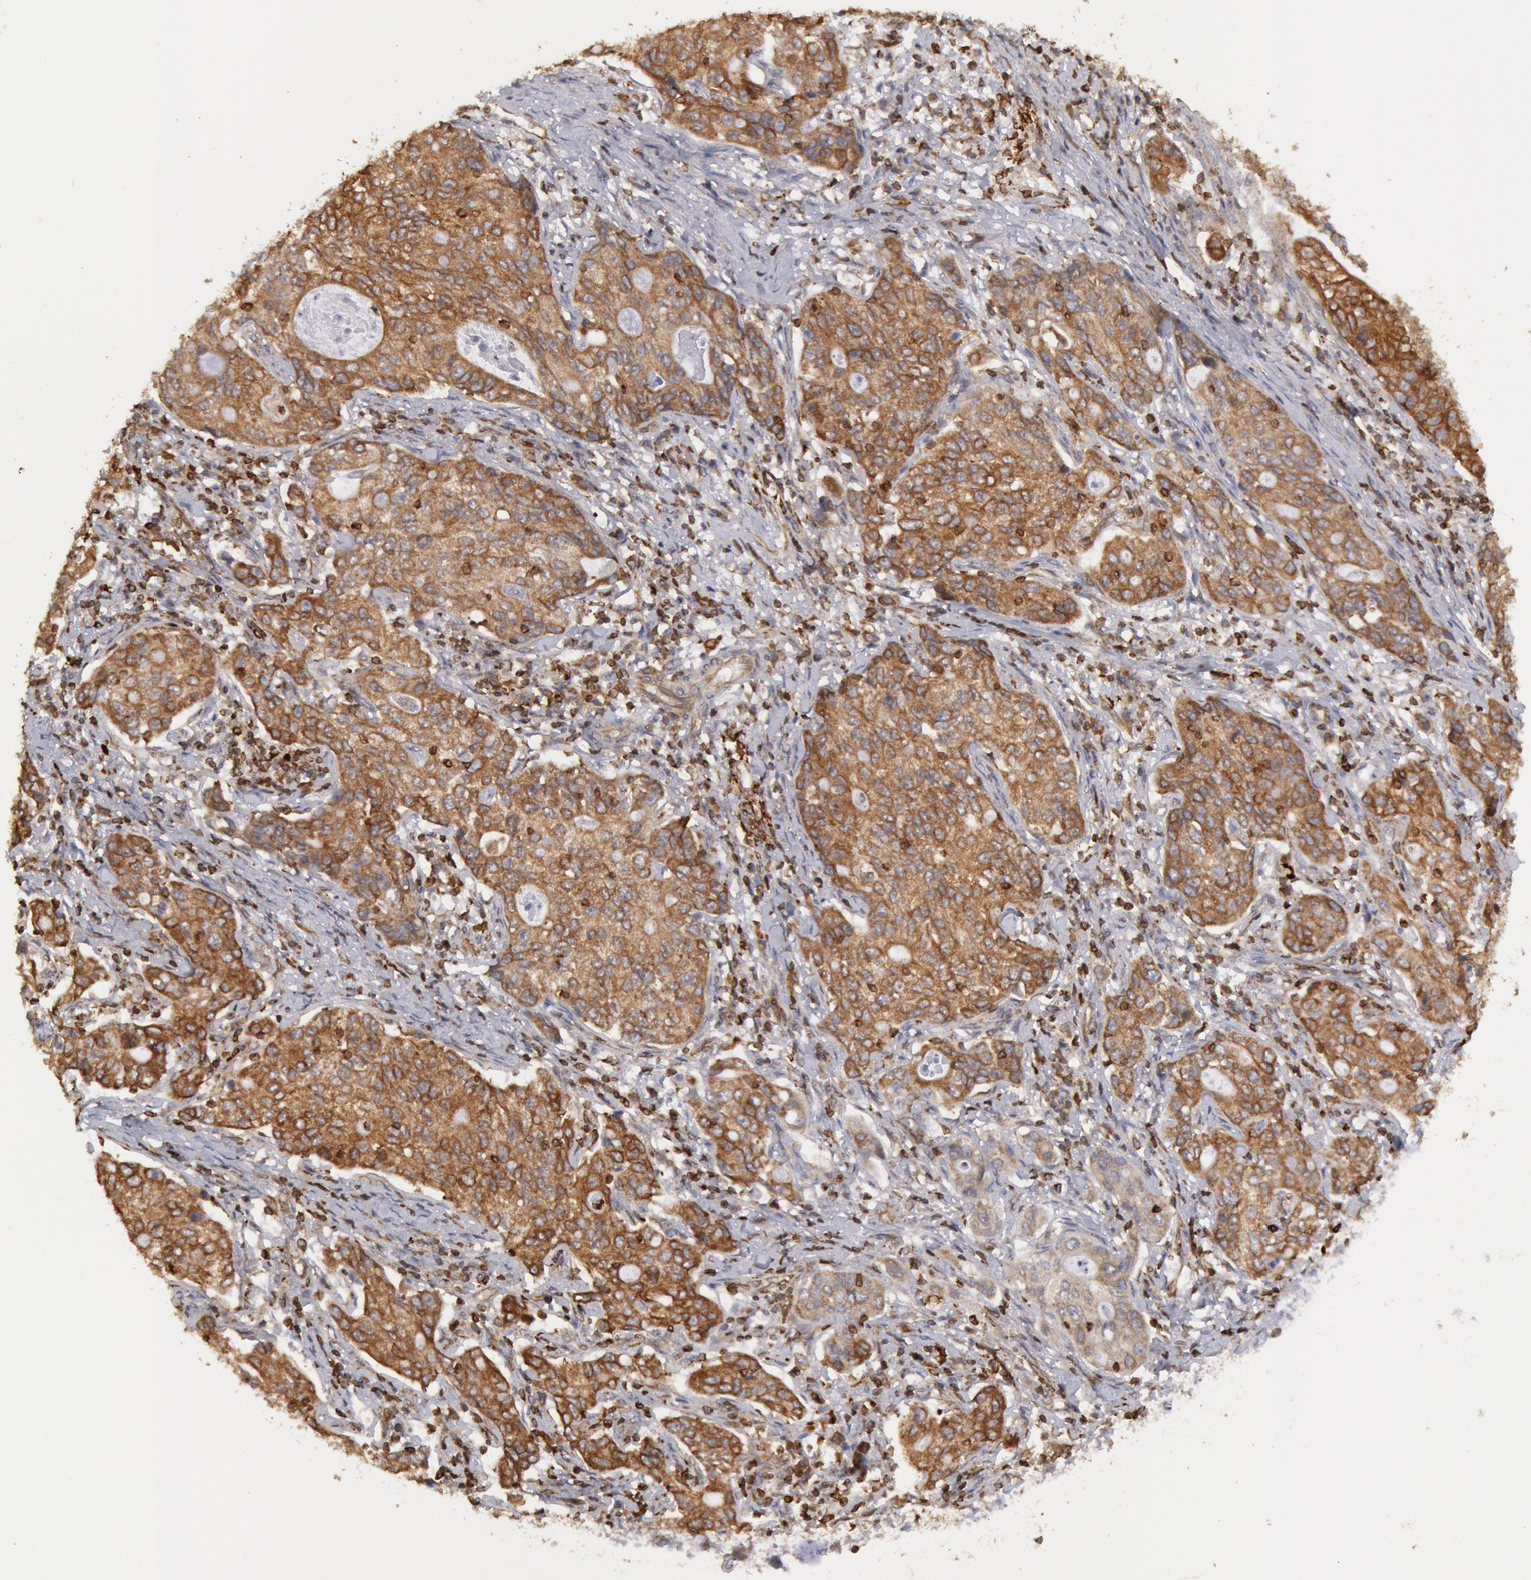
{"staining": {"intensity": "moderate", "quantity": ">75%", "location": "cytoplasmic/membranous"}, "tissue": "stomach cancer", "cell_type": "Tumor cells", "image_type": "cancer", "snomed": [{"axis": "morphology", "description": "Adenocarcinoma, NOS"}, {"axis": "topography", "description": "Esophagus"}, {"axis": "topography", "description": "Stomach"}], "caption": "Brown immunohistochemical staining in stomach cancer displays moderate cytoplasmic/membranous positivity in about >75% of tumor cells. (DAB (3,3'-diaminobenzidine) IHC, brown staining for protein, blue staining for nuclei).", "gene": "TAP2", "patient": {"sex": "male", "age": 74}}